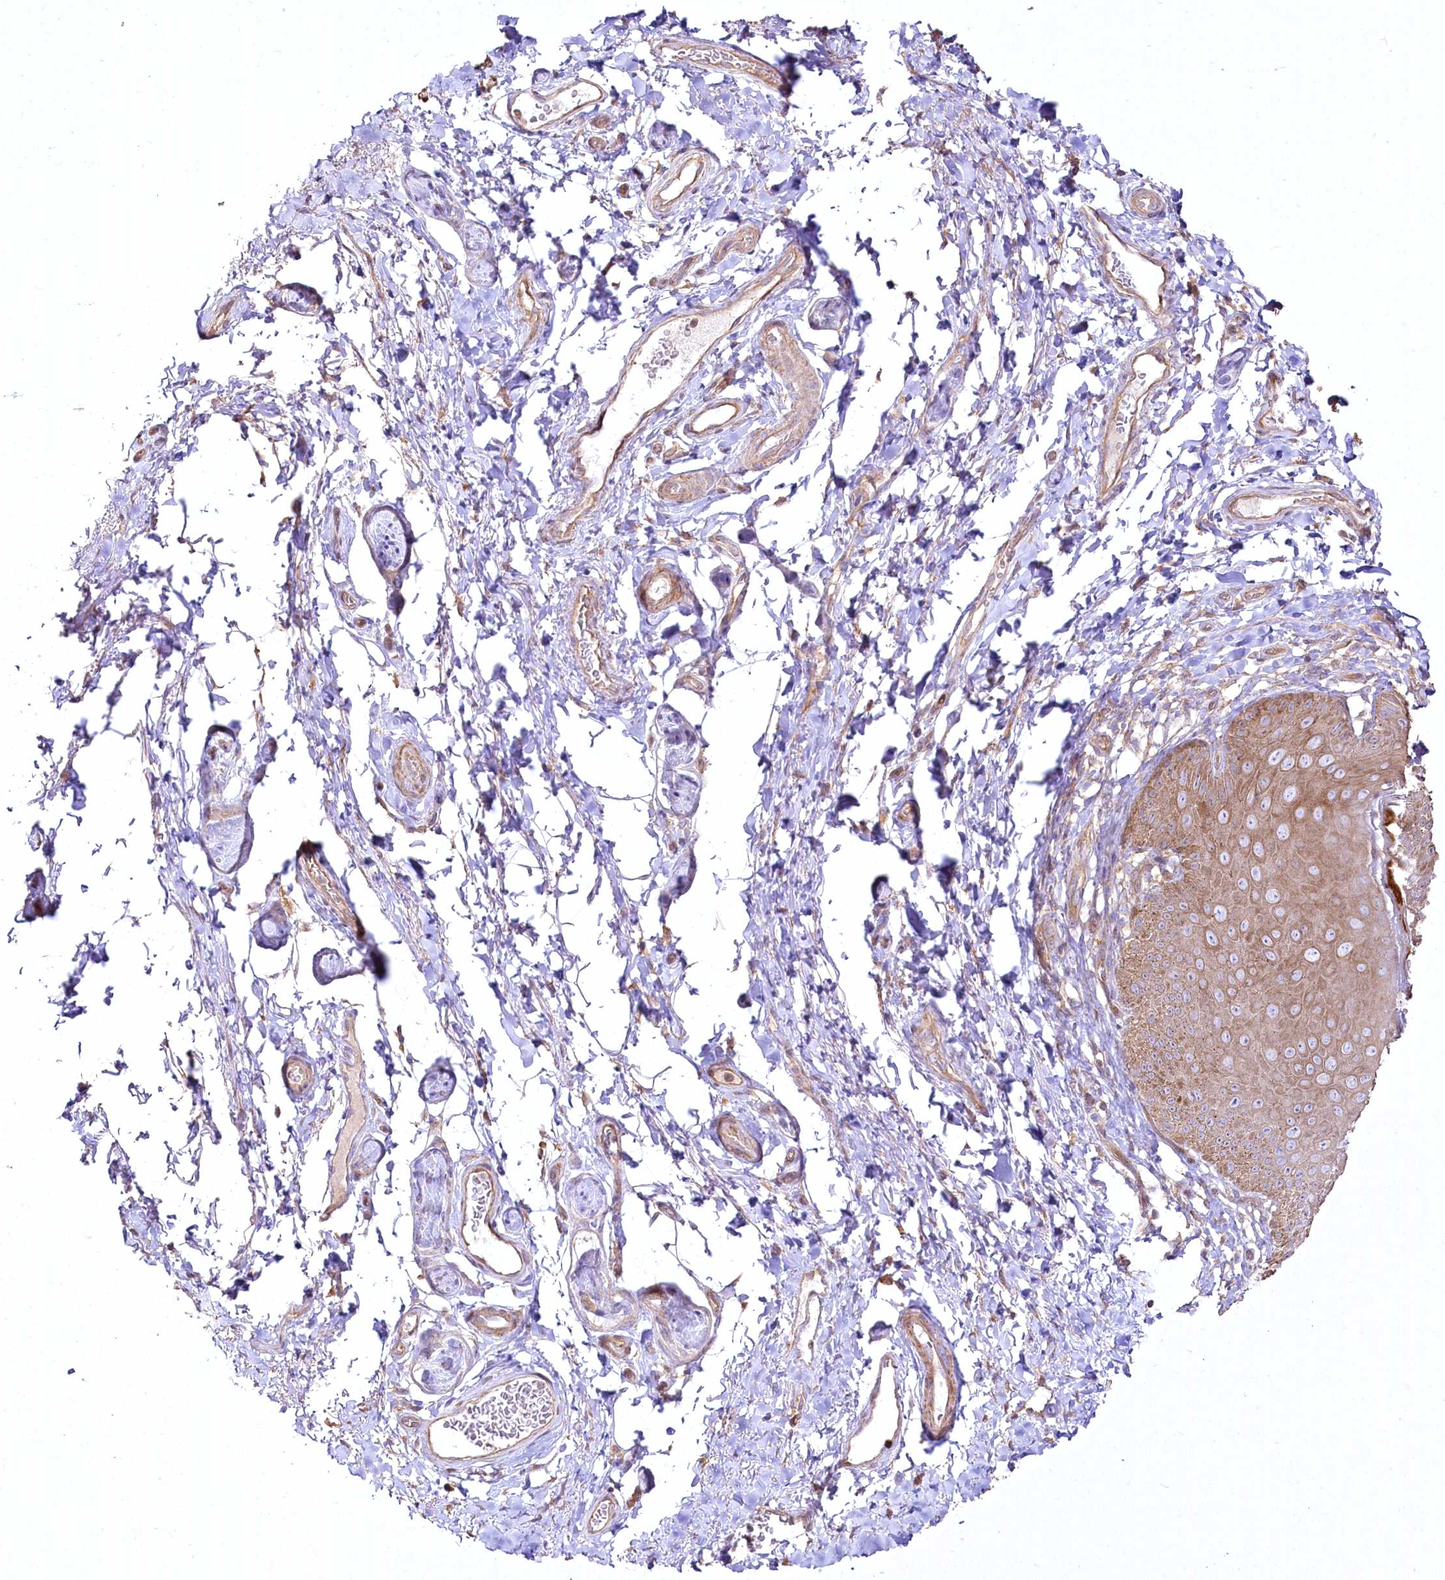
{"staining": {"intensity": "moderate", "quantity": ">75%", "location": "cytoplasmic/membranous"}, "tissue": "skin", "cell_type": "Epidermal cells", "image_type": "normal", "snomed": [{"axis": "morphology", "description": "Normal tissue, NOS"}, {"axis": "topography", "description": "Anal"}], "caption": "Immunohistochemistry micrograph of normal skin: skin stained using IHC exhibits medium levels of moderate protein expression localized specifically in the cytoplasmic/membranous of epidermal cells, appearing as a cytoplasmic/membranous brown color.", "gene": "SH3TC1", "patient": {"sex": "male", "age": 44}}